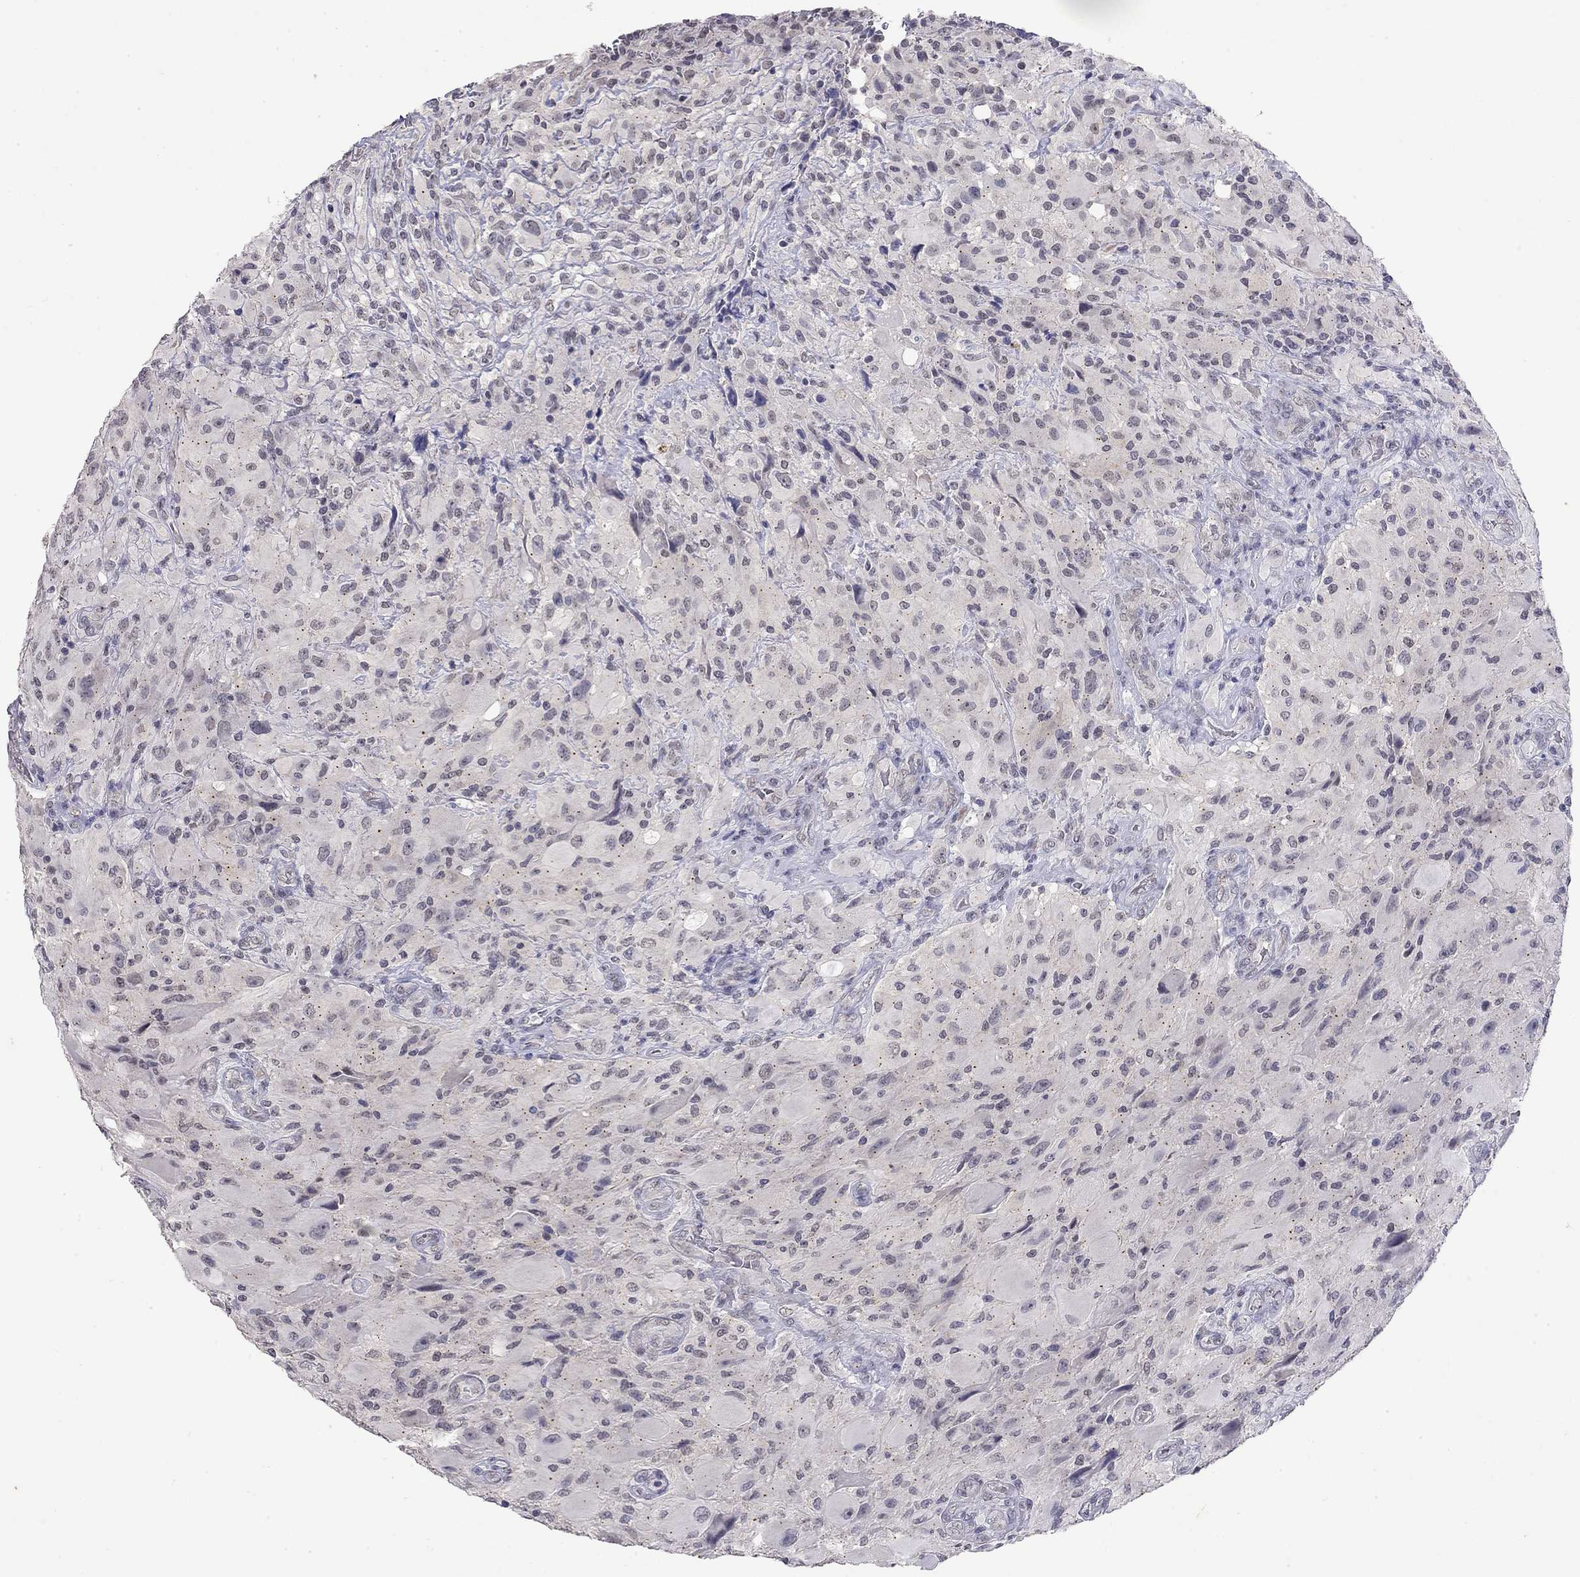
{"staining": {"intensity": "negative", "quantity": "none", "location": "none"}, "tissue": "glioma", "cell_type": "Tumor cells", "image_type": "cancer", "snomed": [{"axis": "morphology", "description": "Glioma, malignant, High grade"}, {"axis": "topography", "description": "Cerebral cortex"}], "caption": "Immunohistochemistry image of human glioma stained for a protein (brown), which shows no positivity in tumor cells. Nuclei are stained in blue.", "gene": "WNK3", "patient": {"sex": "male", "age": 35}}